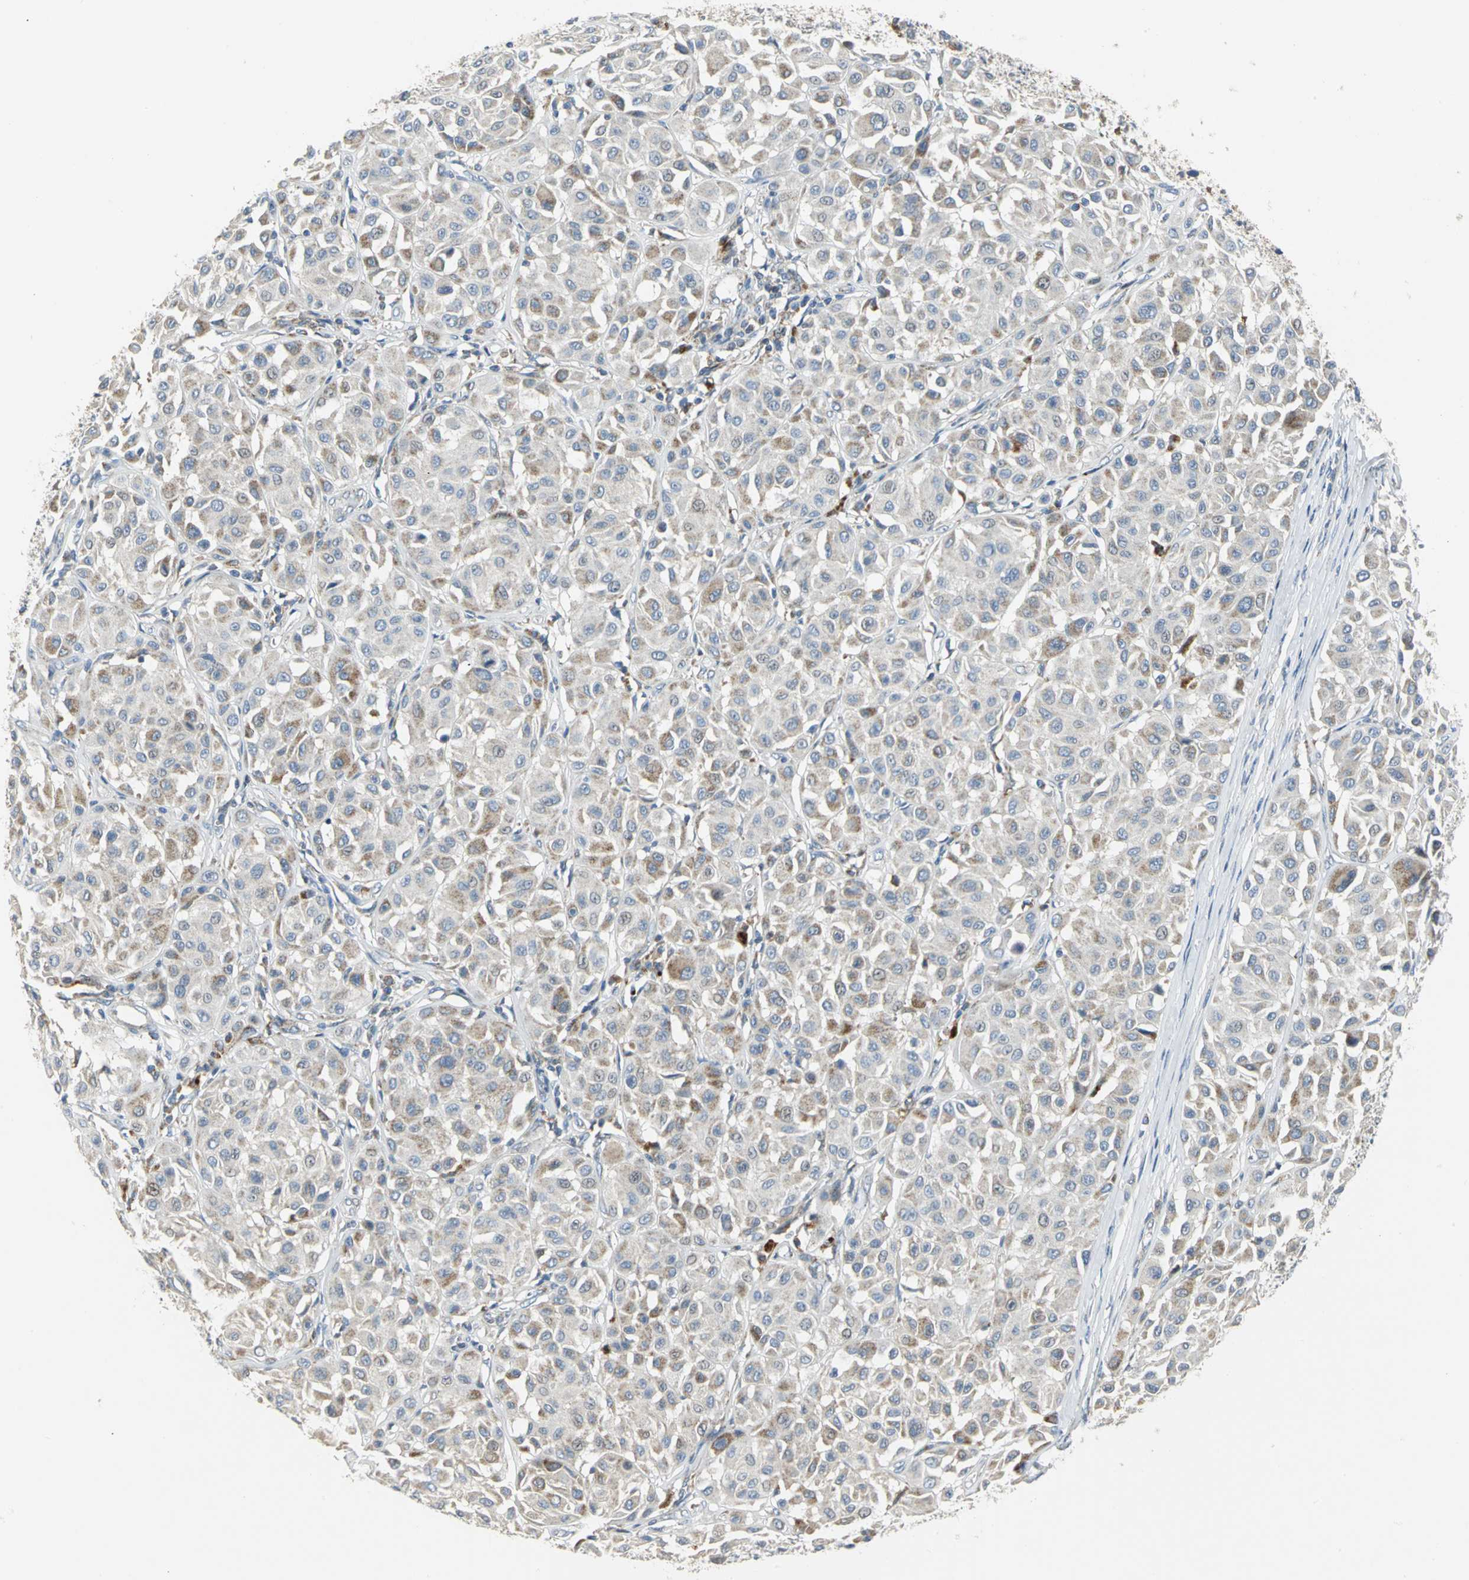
{"staining": {"intensity": "moderate", "quantity": "25%-75%", "location": "cytoplasmic/membranous"}, "tissue": "melanoma", "cell_type": "Tumor cells", "image_type": "cancer", "snomed": [{"axis": "morphology", "description": "Malignant melanoma, Metastatic site"}, {"axis": "topography", "description": "Soft tissue"}], "caption": "Approximately 25%-75% of tumor cells in melanoma display moderate cytoplasmic/membranous protein staining as visualized by brown immunohistochemical staining.", "gene": "SPPL2B", "patient": {"sex": "male", "age": 41}}